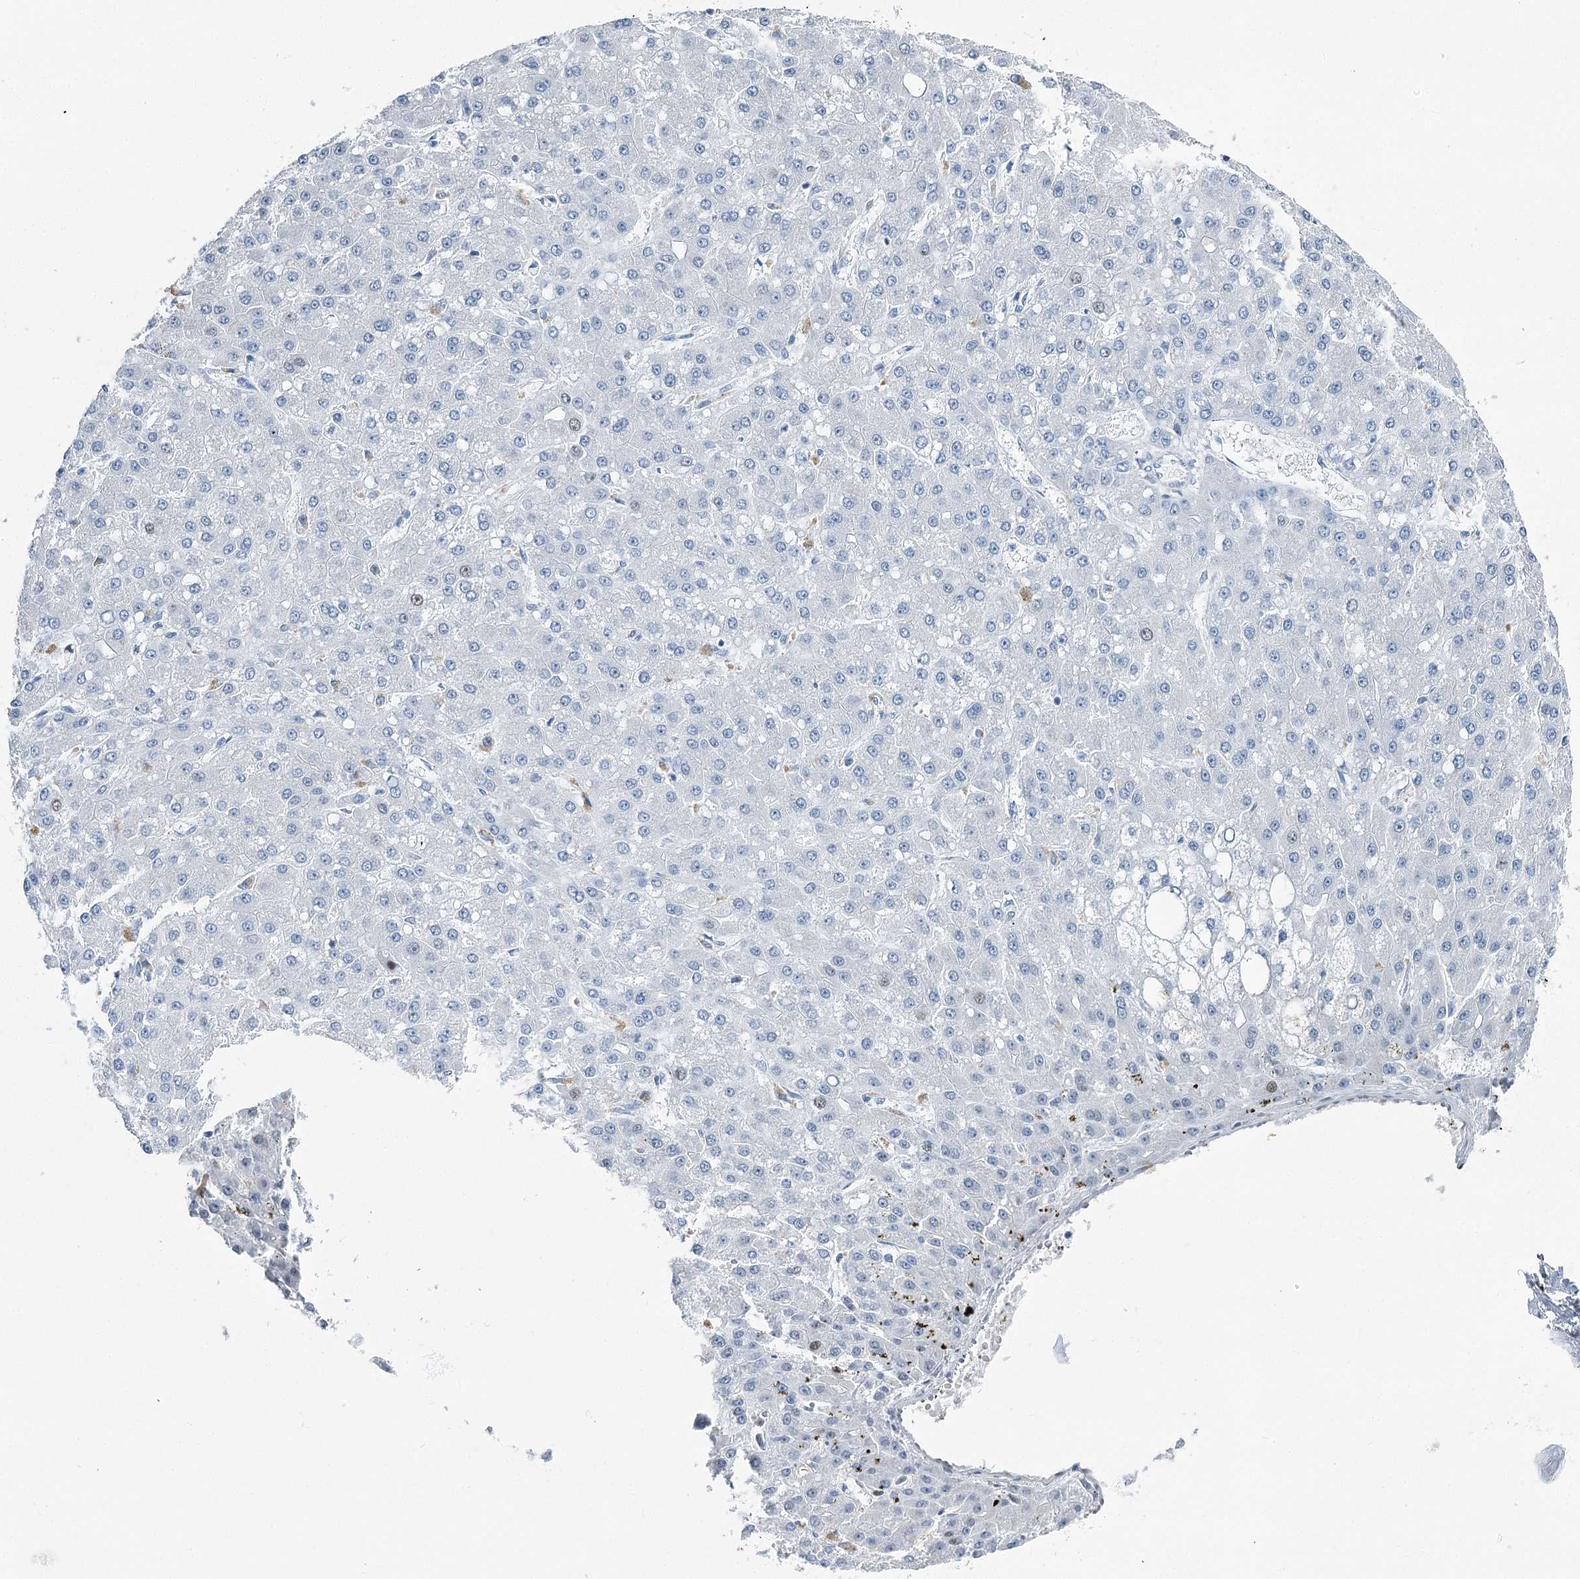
{"staining": {"intensity": "negative", "quantity": "none", "location": "none"}, "tissue": "liver cancer", "cell_type": "Tumor cells", "image_type": "cancer", "snomed": [{"axis": "morphology", "description": "Carcinoma, Hepatocellular, NOS"}, {"axis": "topography", "description": "Liver"}], "caption": "Tumor cells show no significant staining in liver hepatocellular carcinoma.", "gene": "HAT1", "patient": {"sex": "male", "age": 67}}